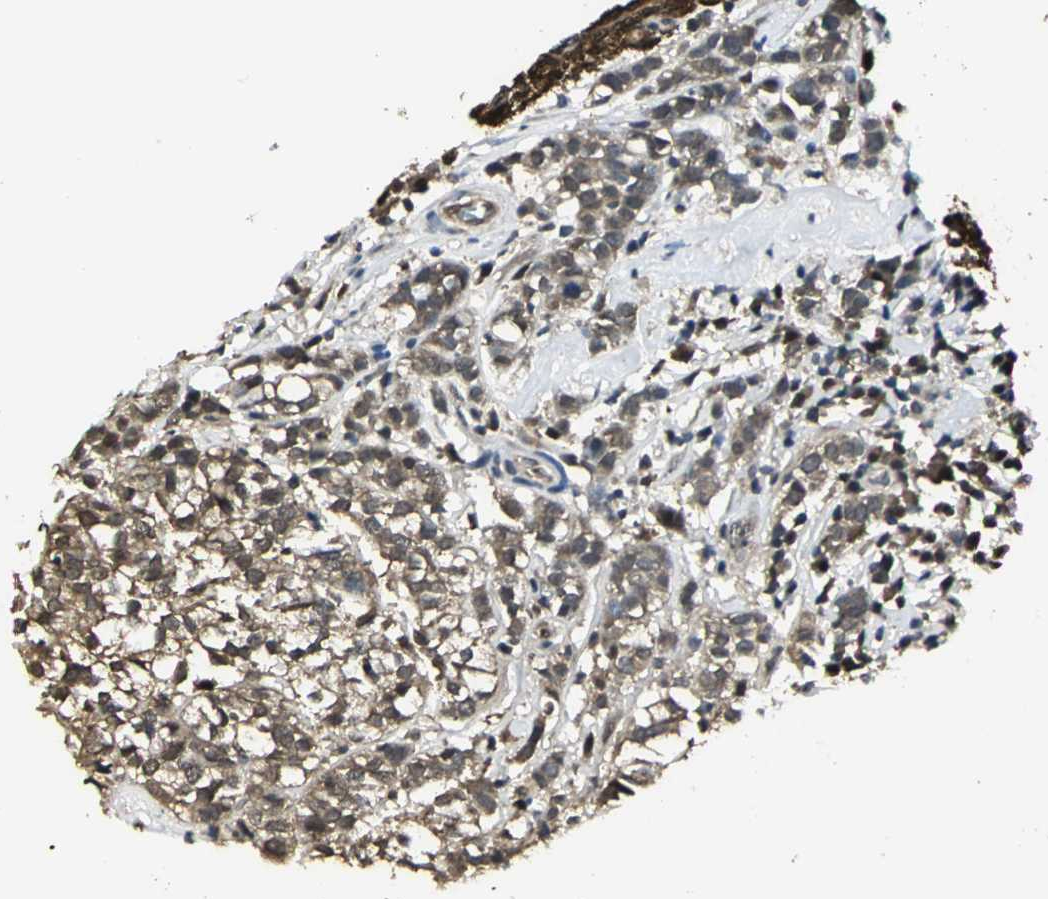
{"staining": {"intensity": "moderate", "quantity": ">75%", "location": "cytoplasmic/membranous"}, "tissue": "head and neck cancer", "cell_type": "Tumor cells", "image_type": "cancer", "snomed": [{"axis": "morphology", "description": "Adenocarcinoma, NOS"}, {"axis": "topography", "description": "Salivary gland"}, {"axis": "topography", "description": "Head-Neck"}], "caption": "Tumor cells reveal medium levels of moderate cytoplasmic/membranous positivity in about >75% of cells in human head and neck cancer.", "gene": "PARK7", "patient": {"sex": "female", "age": 65}}